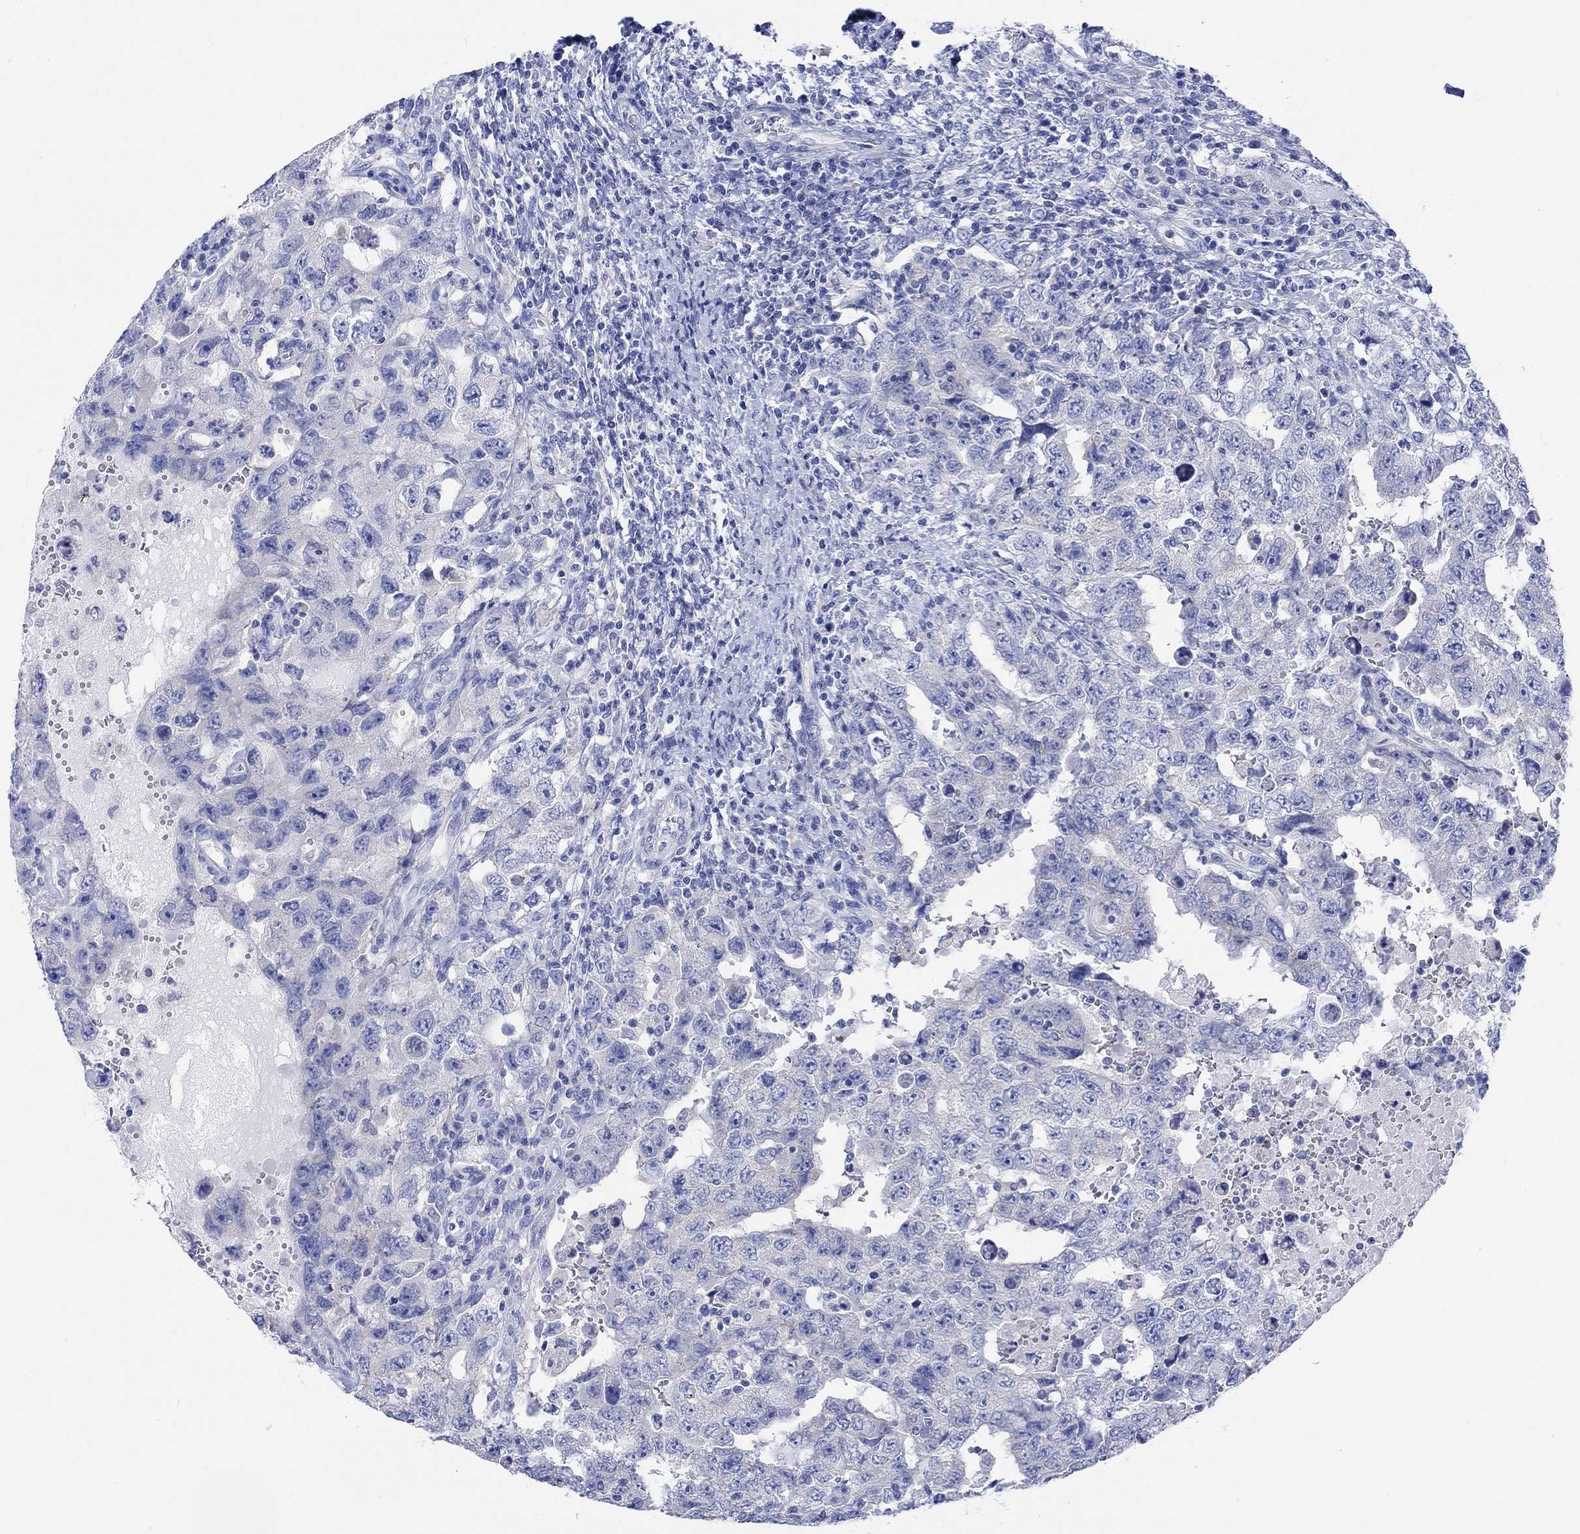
{"staining": {"intensity": "negative", "quantity": "none", "location": "none"}, "tissue": "testis cancer", "cell_type": "Tumor cells", "image_type": "cancer", "snomed": [{"axis": "morphology", "description": "Carcinoma, Embryonal, NOS"}, {"axis": "topography", "description": "Testis"}], "caption": "The immunohistochemistry image has no significant staining in tumor cells of testis cancer tissue.", "gene": "REEP6", "patient": {"sex": "male", "age": 26}}